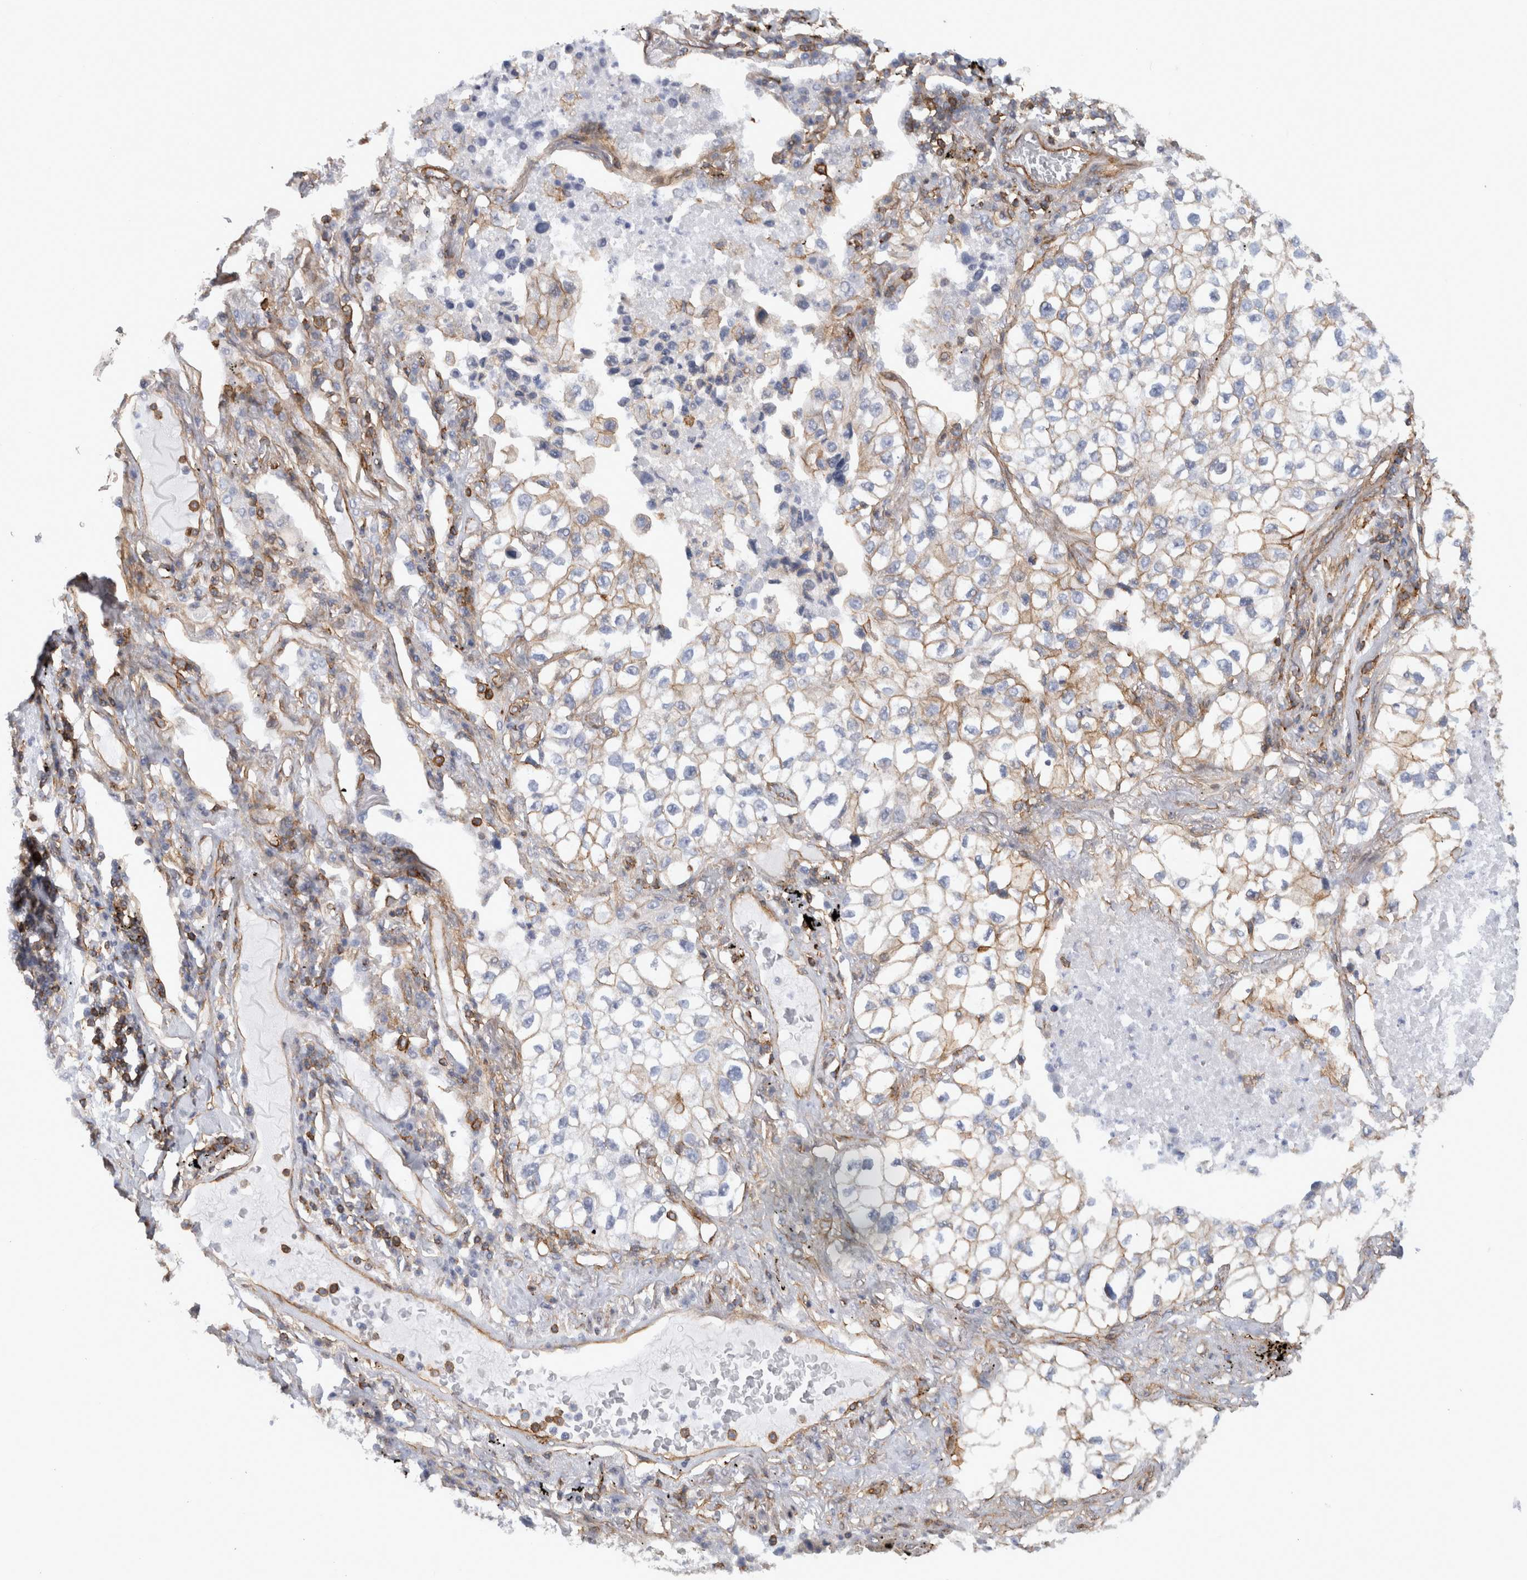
{"staining": {"intensity": "weak", "quantity": "25%-75%", "location": "cytoplasmic/membranous"}, "tissue": "lung cancer", "cell_type": "Tumor cells", "image_type": "cancer", "snomed": [{"axis": "morphology", "description": "Adenocarcinoma, NOS"}, {"axis": "topography", "description": "Lung"}], "caption": "Lung adenocarcinoma tissue demonstrates weak cytoplasmic/membranous staining in about 25%-75% of tumor cells, visualized by immunohistochemistry.", "gene": "AHNAK", "patient": {"sex": "male", "age": 63}}